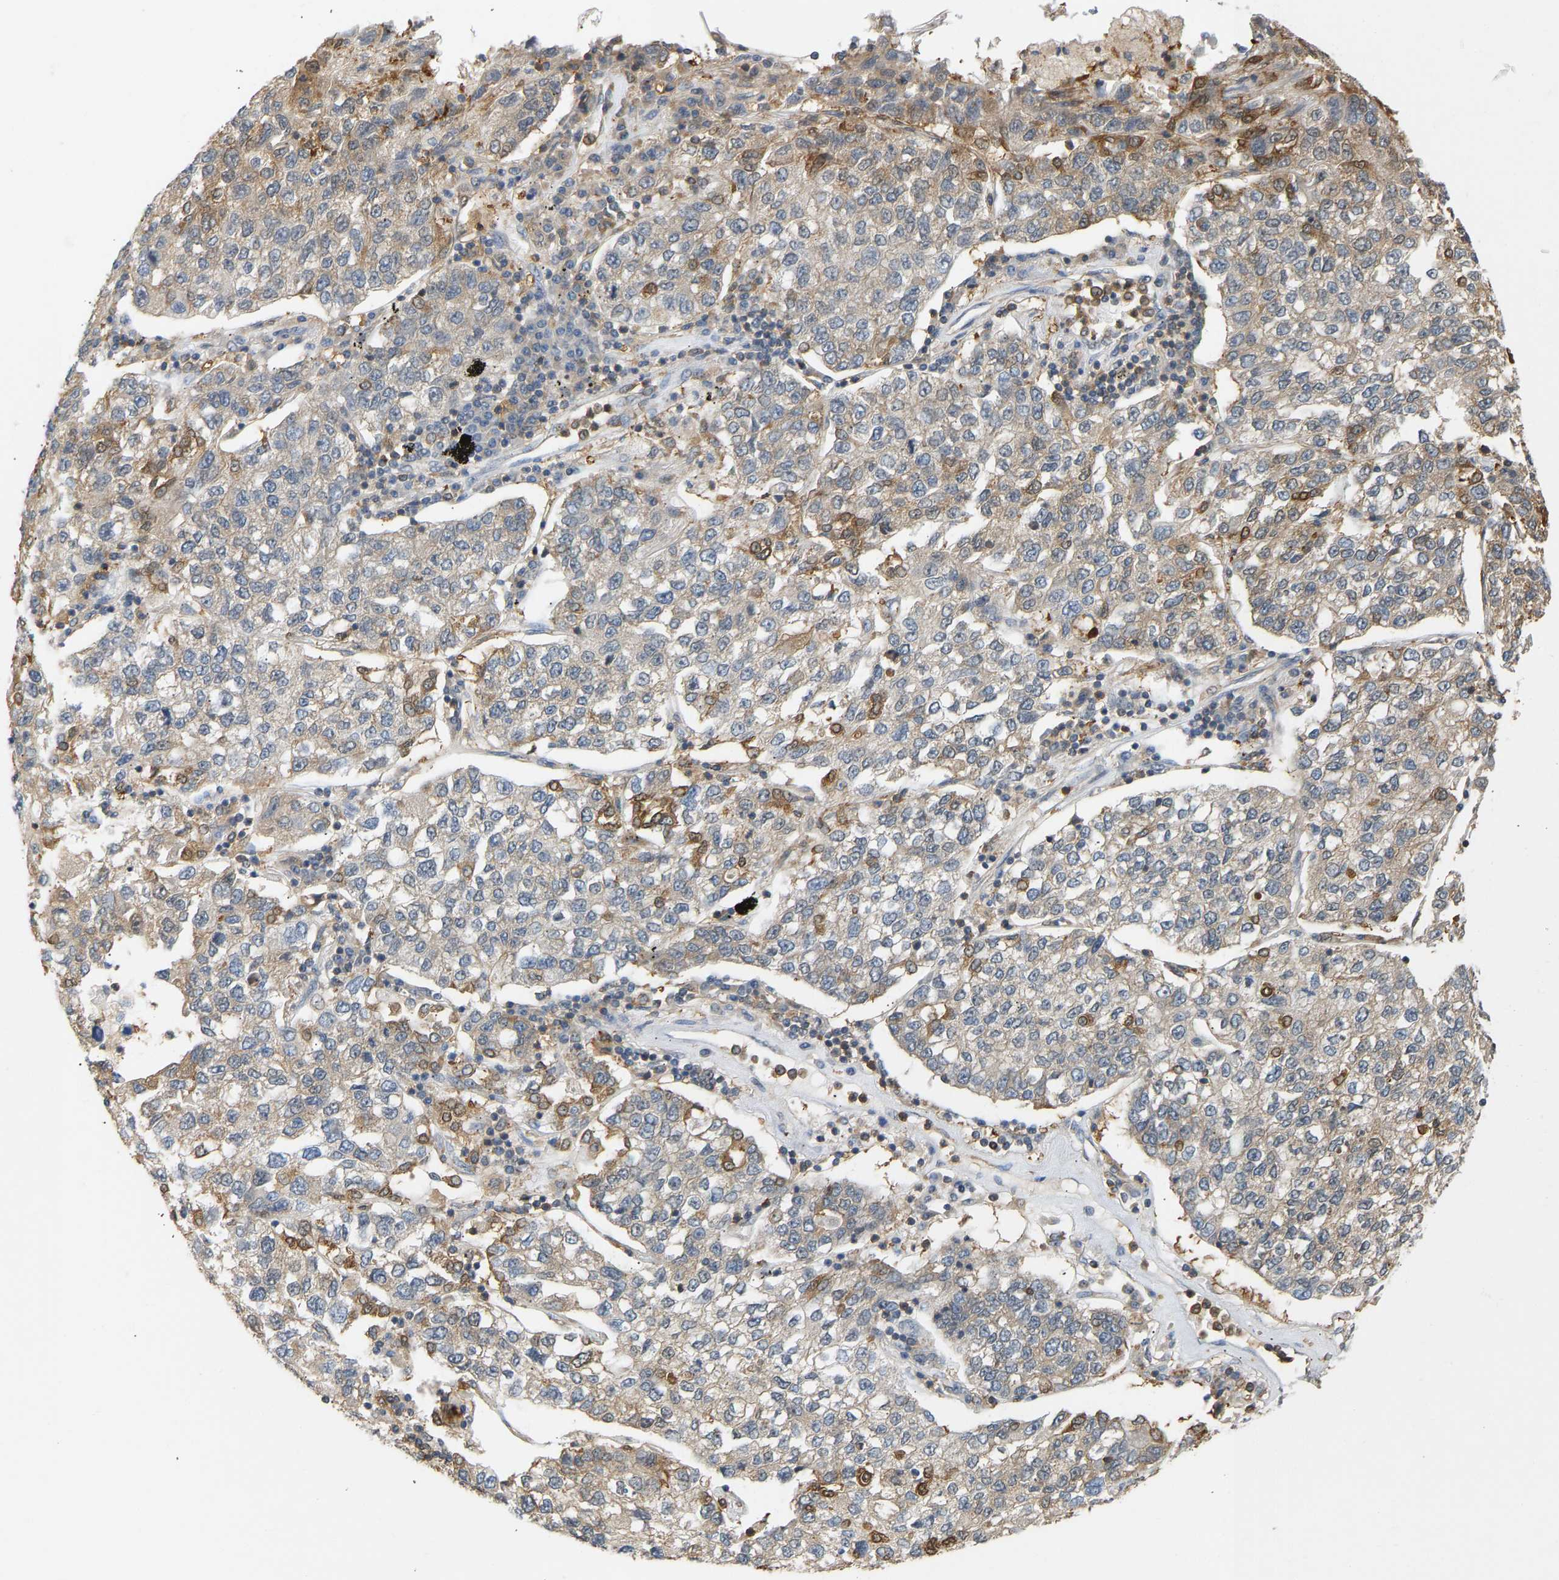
{"staining": {"intensity": "moderate", "quantity": "<25%", "location": "cytoplasmic/membranous"}, "tissue": "lung cancer", "cell_type": "Tumor cells", "image_type": "cancer", "snomed": [{"axis": "morphology", "description": "Adenocarcinoma, NOS"}, {"axis": "topography", "description": "Lung"}], "caption": "Immunohistochemical staining of adenocarcinoma (lung) demonstrates moderate cytoplasmic/membranous protein positivity in approximately <25% of tumor cells.", "gene": "ENO1", "patient": {"sex": "male", "age": 49}}